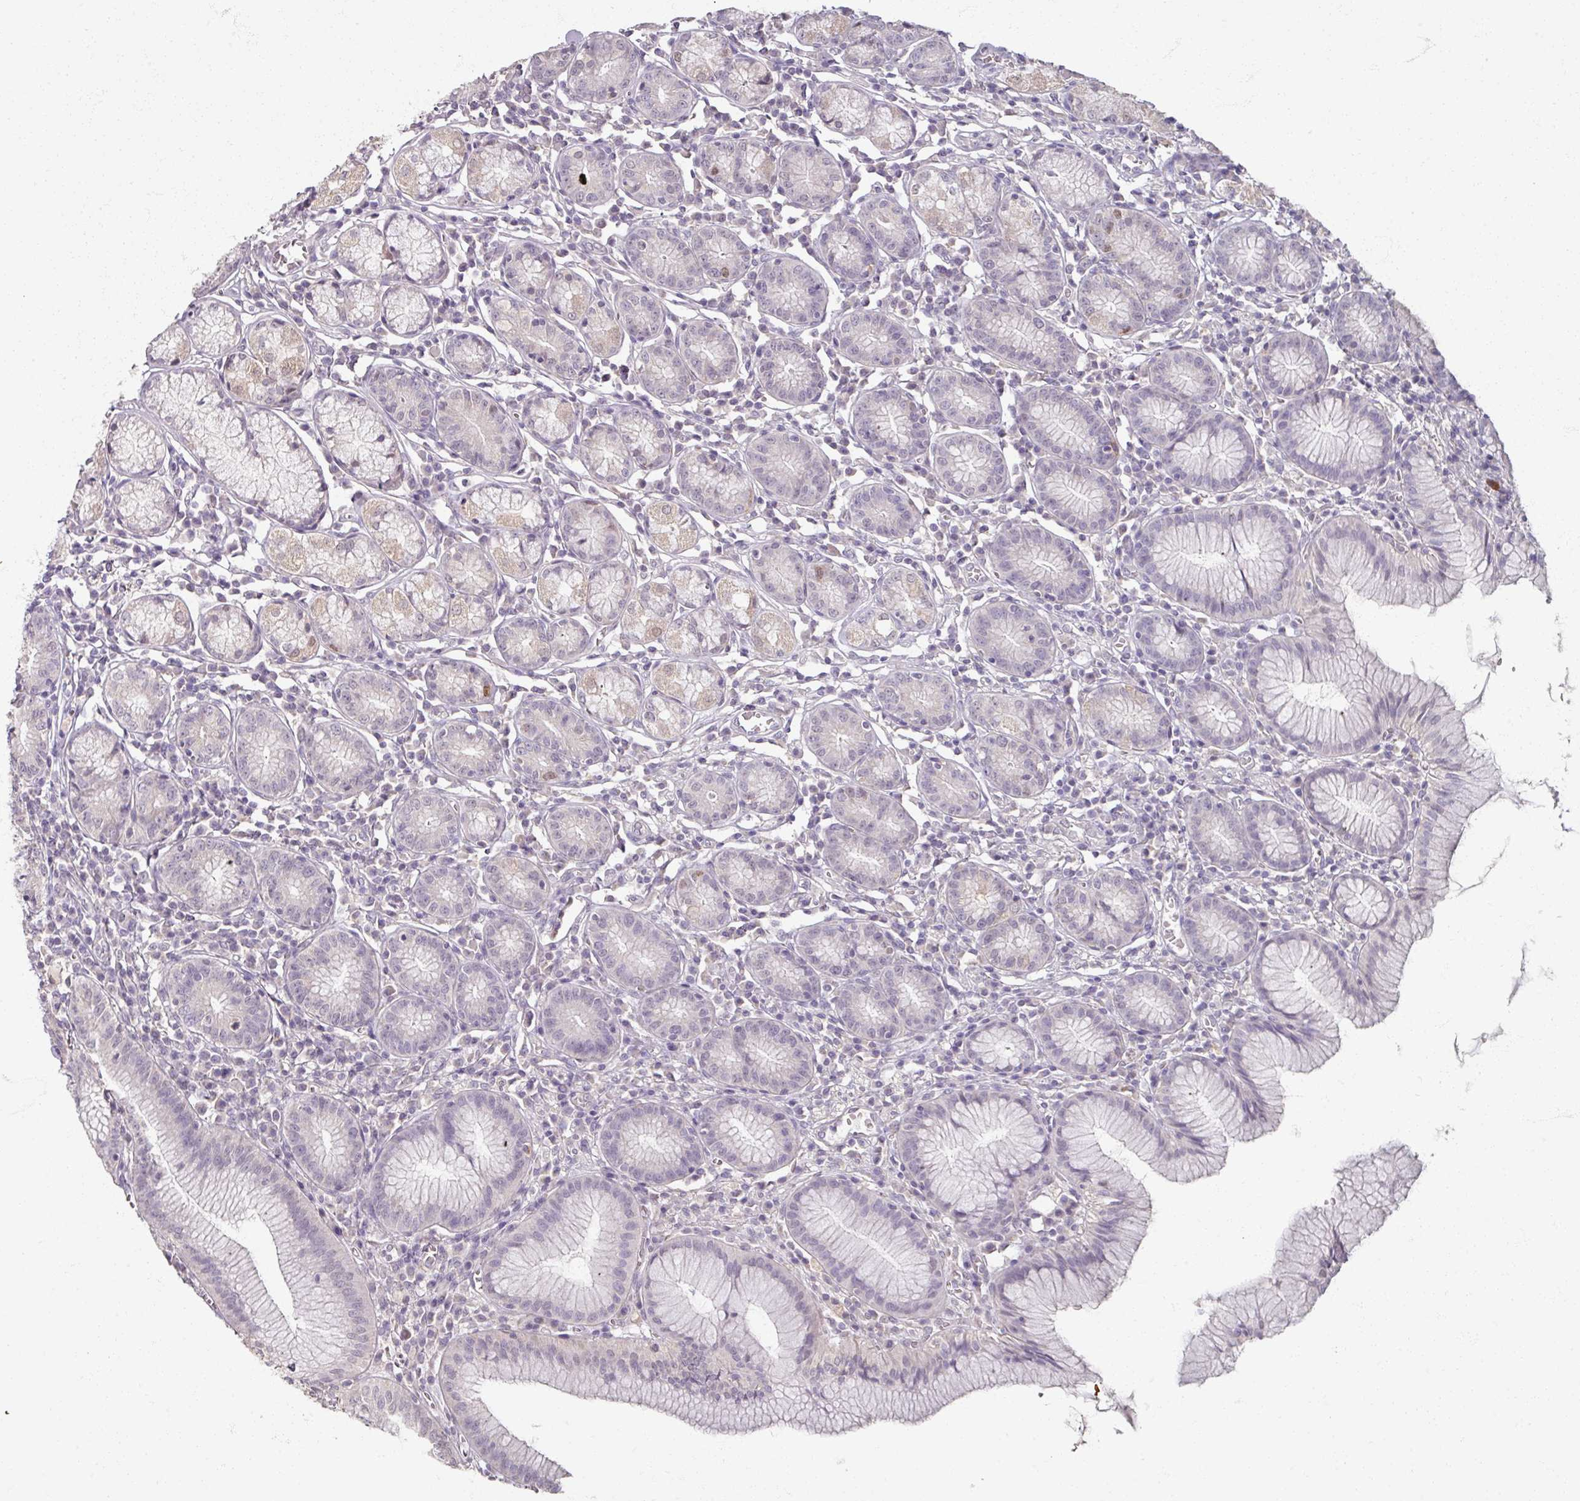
{"staining": {"intensity": "weak", "quantity": "25%-75%", "location": "cytoplasmic/membranous"}, "tissue": "stomach", "cell_type": "Glandular cells", "image_type": "normal", "snomed": [{"axis": "morphology", "description": "Normal tissue, NOS"}, {"axis": "topography", "description": "Stomach"}], "caption": "Immunohistochemistry (IHC) (DAB) staining of benign human stomach reveals weak cytoplasmic/membranous protein expression in approximately 25%-75% of glandular cells. Nuclei are stained in blue.", "gene": "SOX11", "patient": {"sex": "male", "age": 55}}